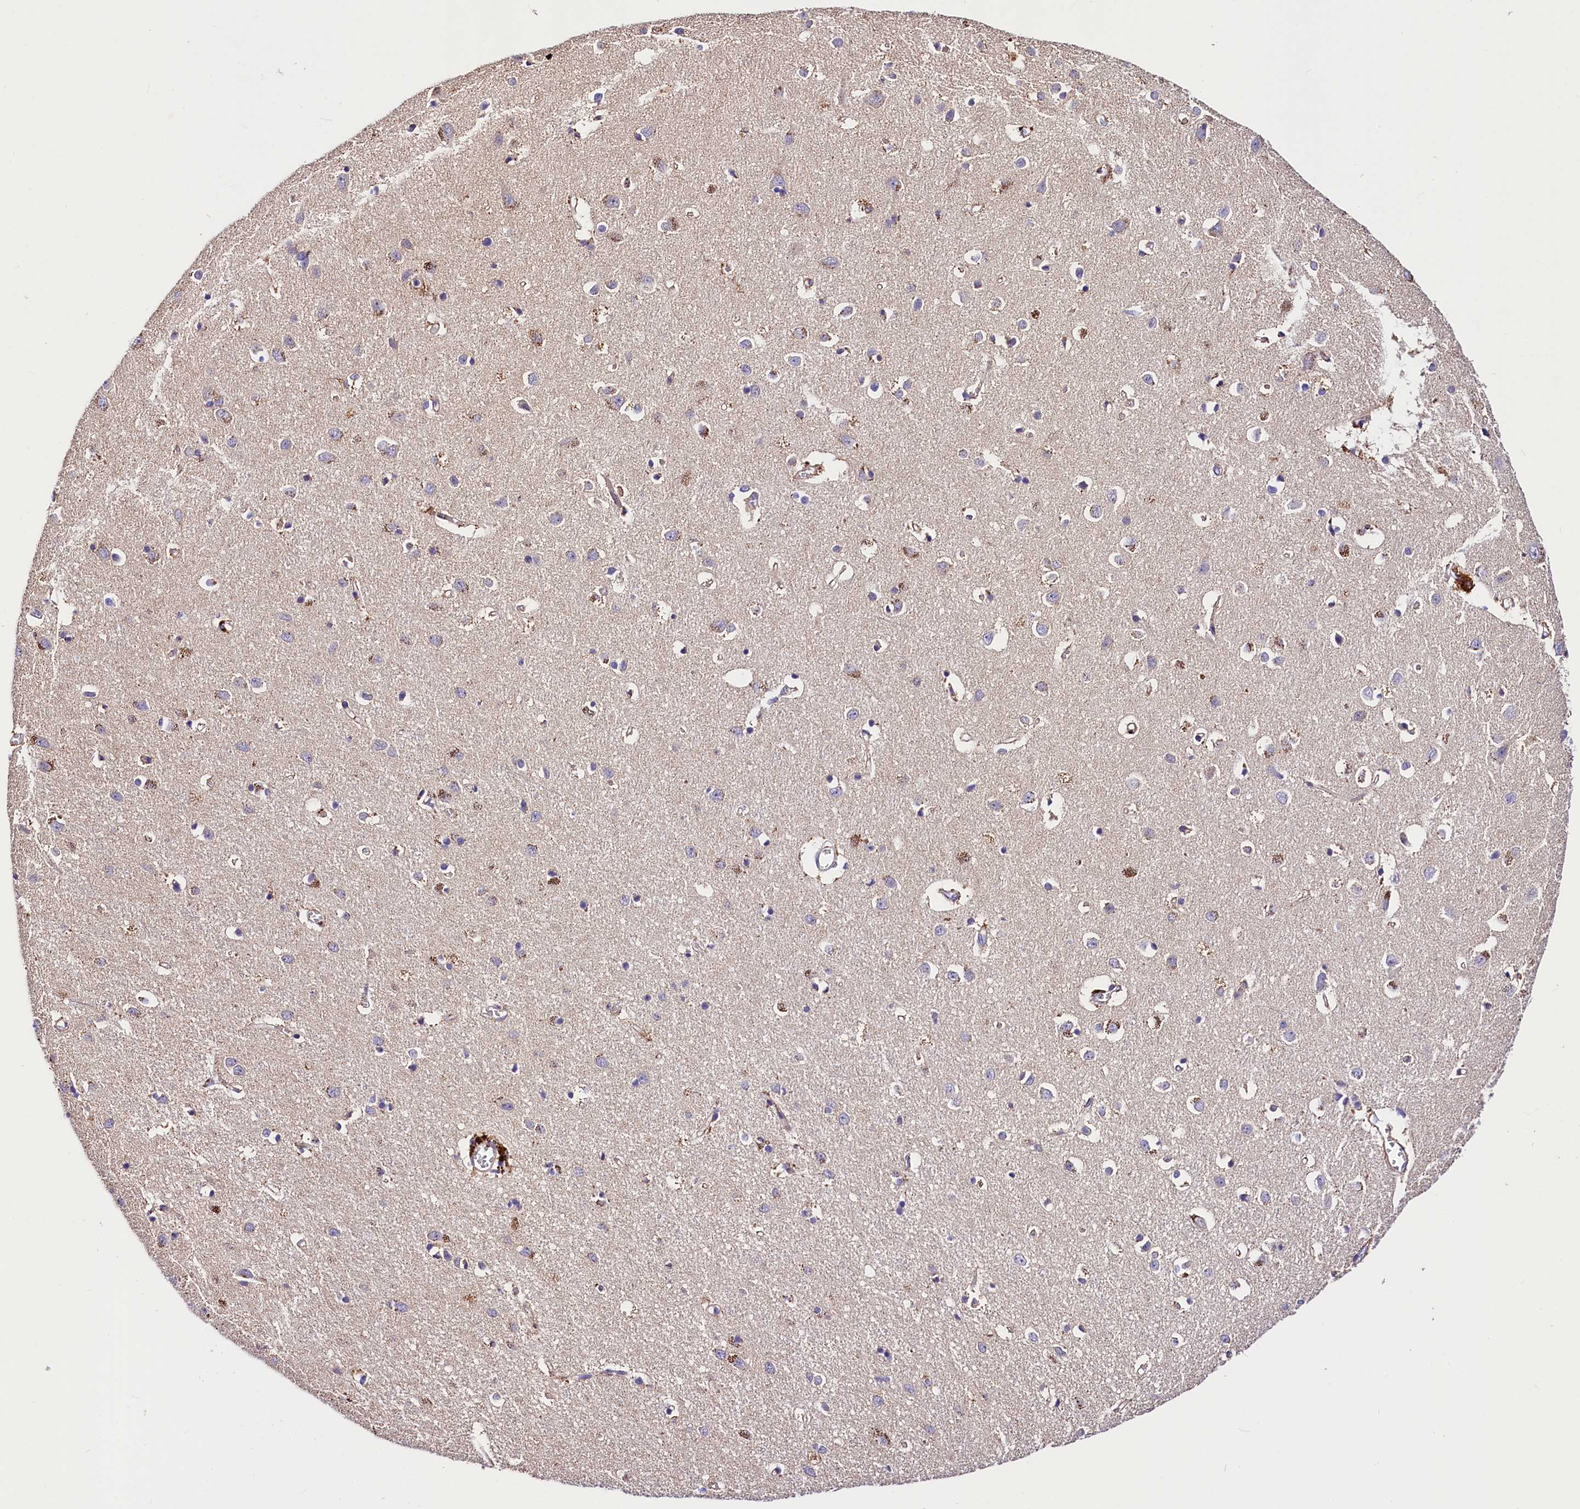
{"staining": {"intensity": "moderate", "quantity": "25%-75%", "location": "cytoplasmic/membranous"}, "tissue": "cerebral cortex", "cell_type": "Endothelial cells", "image_type": "normal", "snomed": [{"axis": "morphology", "description": "Normal tissue, NOS"}, {"axis": "topography", "description": "Cerebral cortex"}], "caption": "An immunohistochemistry photomicrograph of unremarkable tissue is shown. Protein staining in brown highlights moderate cytoplasmic/membranous positivity in cerebral cortex within endothelial cells. (Stains: DAB (3,3'-diaminobenzidine) in brown, nuclei in blue, Microscopy: brightfield microscopy at high magnification).", "gene": "ARMC6", "patient": {"sex": "female", "age": 64}}